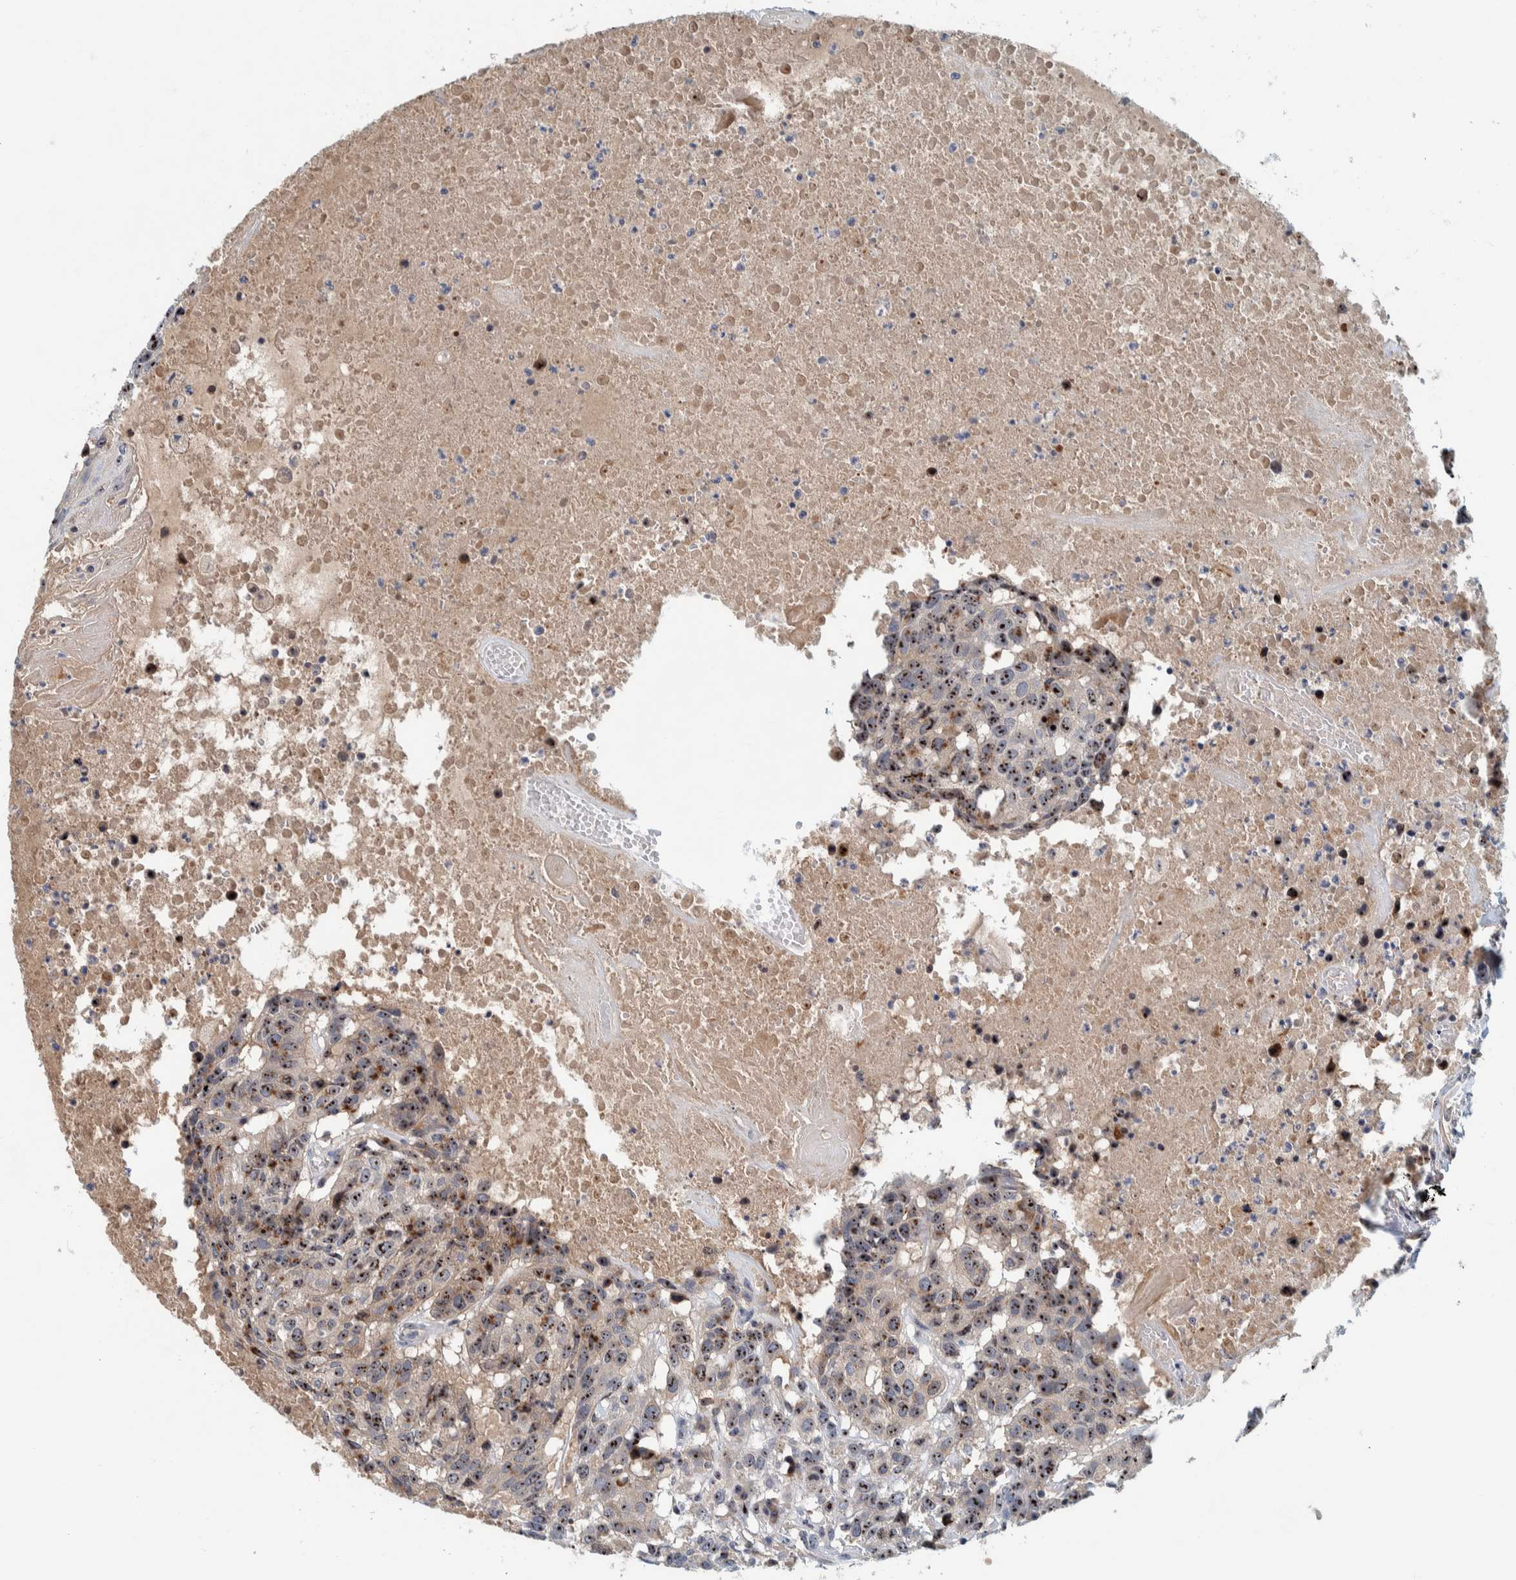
{"staining": {"intensity": "strong", "quantity": ">75%", "location": "nuclear"}, "tissue": "head and neck cancer", "cell_type": "Tumor cells", "image_type": "cancer", "snomed": [{"axis": "morphology", "description": "Squamous cell carcinoma, NOS"}, {"axis": "topography", "description": "Head-Neck"}], "caption": "Head and neck cancer (squamous cell carcinoma) was stained to show a protein in brown. There is high levels of strong nuclear expression in approximately >75% of tumor cells.", "gene": "NOL11", "patient": {"sex": "male", "age": 66}}